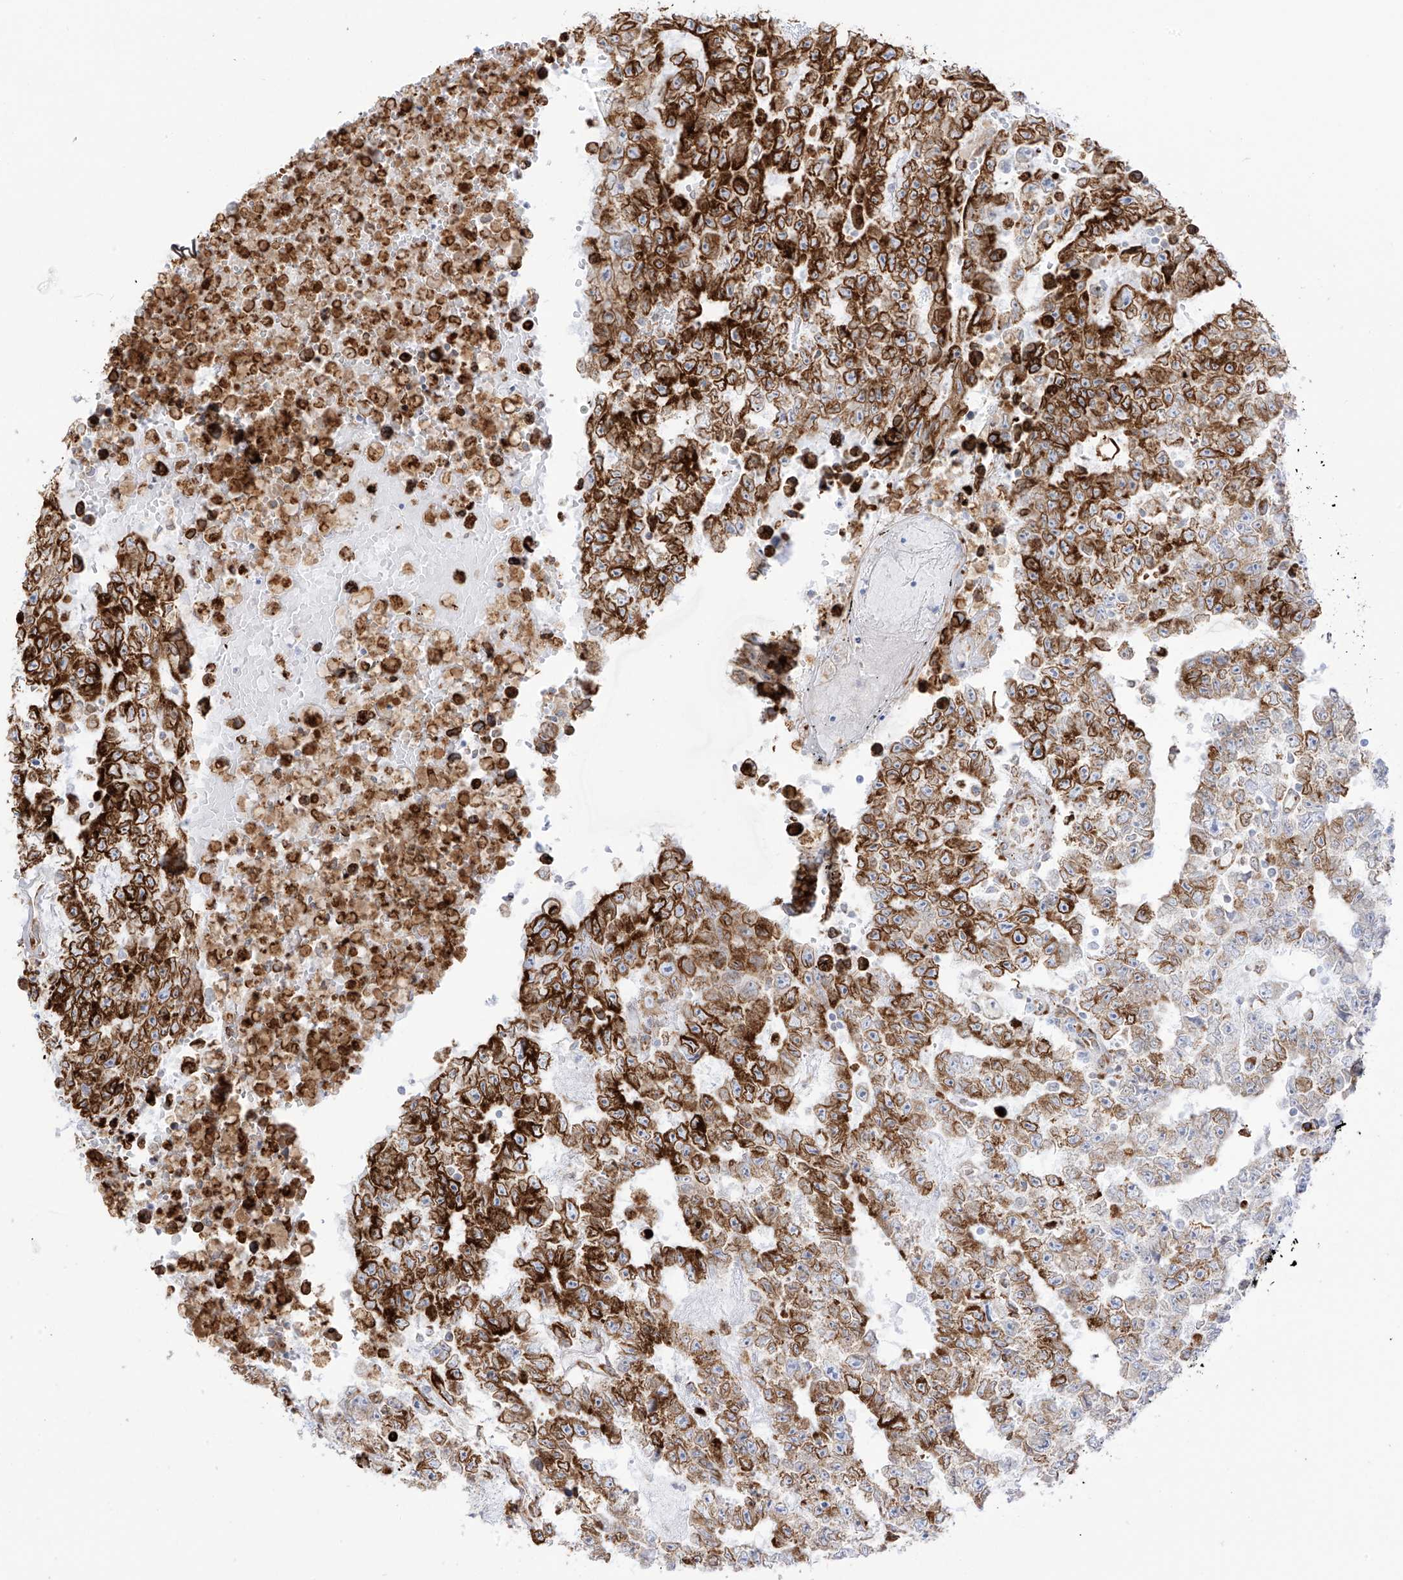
{"staining": {"intensity": "strong", "quantity": "25%-75%", "location": "cytoplasmic/membranous"}, "tissue": "testis cancer", "cell_type": "Tumor cells", "image_type": "cancer", "snomed": [{"axis": "morphology", "description": "Carcinoma, Embryonal, NOS"}, {"axis": "topography", "description": "Testis"}], "caption": "IHC histopathology image of human embryonal carcinoma (testis) stained for a protein (brown), which displays high levels of strong cytoplasmic/membranous expression in approximately 25%-75% of tumor cells.", "gene": "LRRC59", "patient": {"sex": "male", "age": 25}}